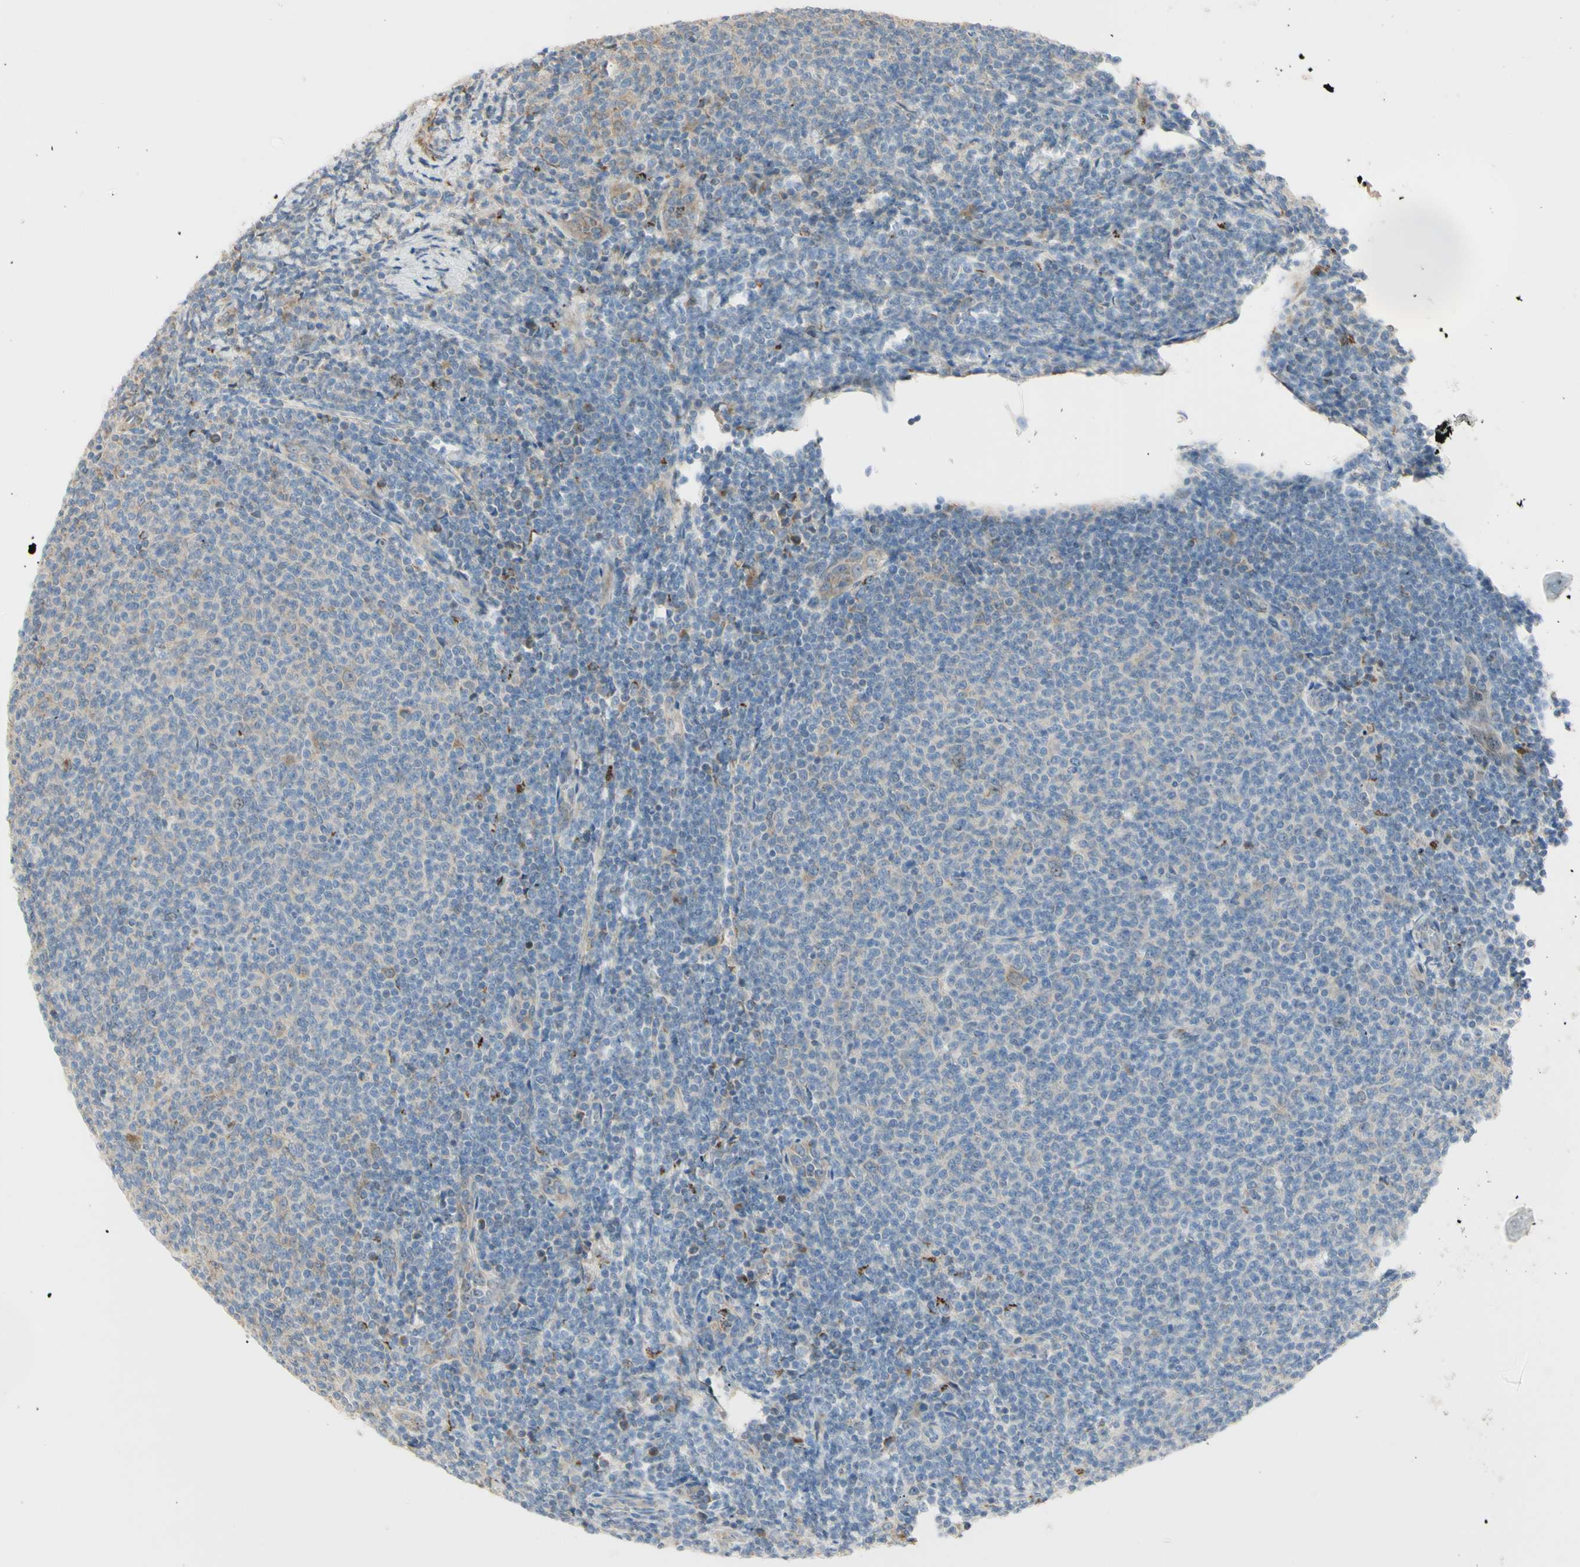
{"staining": {"intensity": "weak", "quantity": "<25%", "location": "cytoplasmic/membranous"}, "tissue": "lymphoma", "cell_type": "Tumor cells", "image_type": "cancer", "snomed": [{"axis": "morphology", "description": "Malignant lymphoma, non-Hodgkin's type, Low grade"}, {"axis": "topography", "description": "Lymph node"}], "caption": "Immunohistochemistry micrograph of neoplastic tissue: malignant lymphoma, non-Hodgkin's type (low-grade) stained with DAB (3,3'-diaminobenzidine) shows no significant protein expression in tumor cells. (DAB immunohistochemistry (IHC), high magnification).", "gene": "EIF5A", "patient": {"sex": "male", "age": 66}}